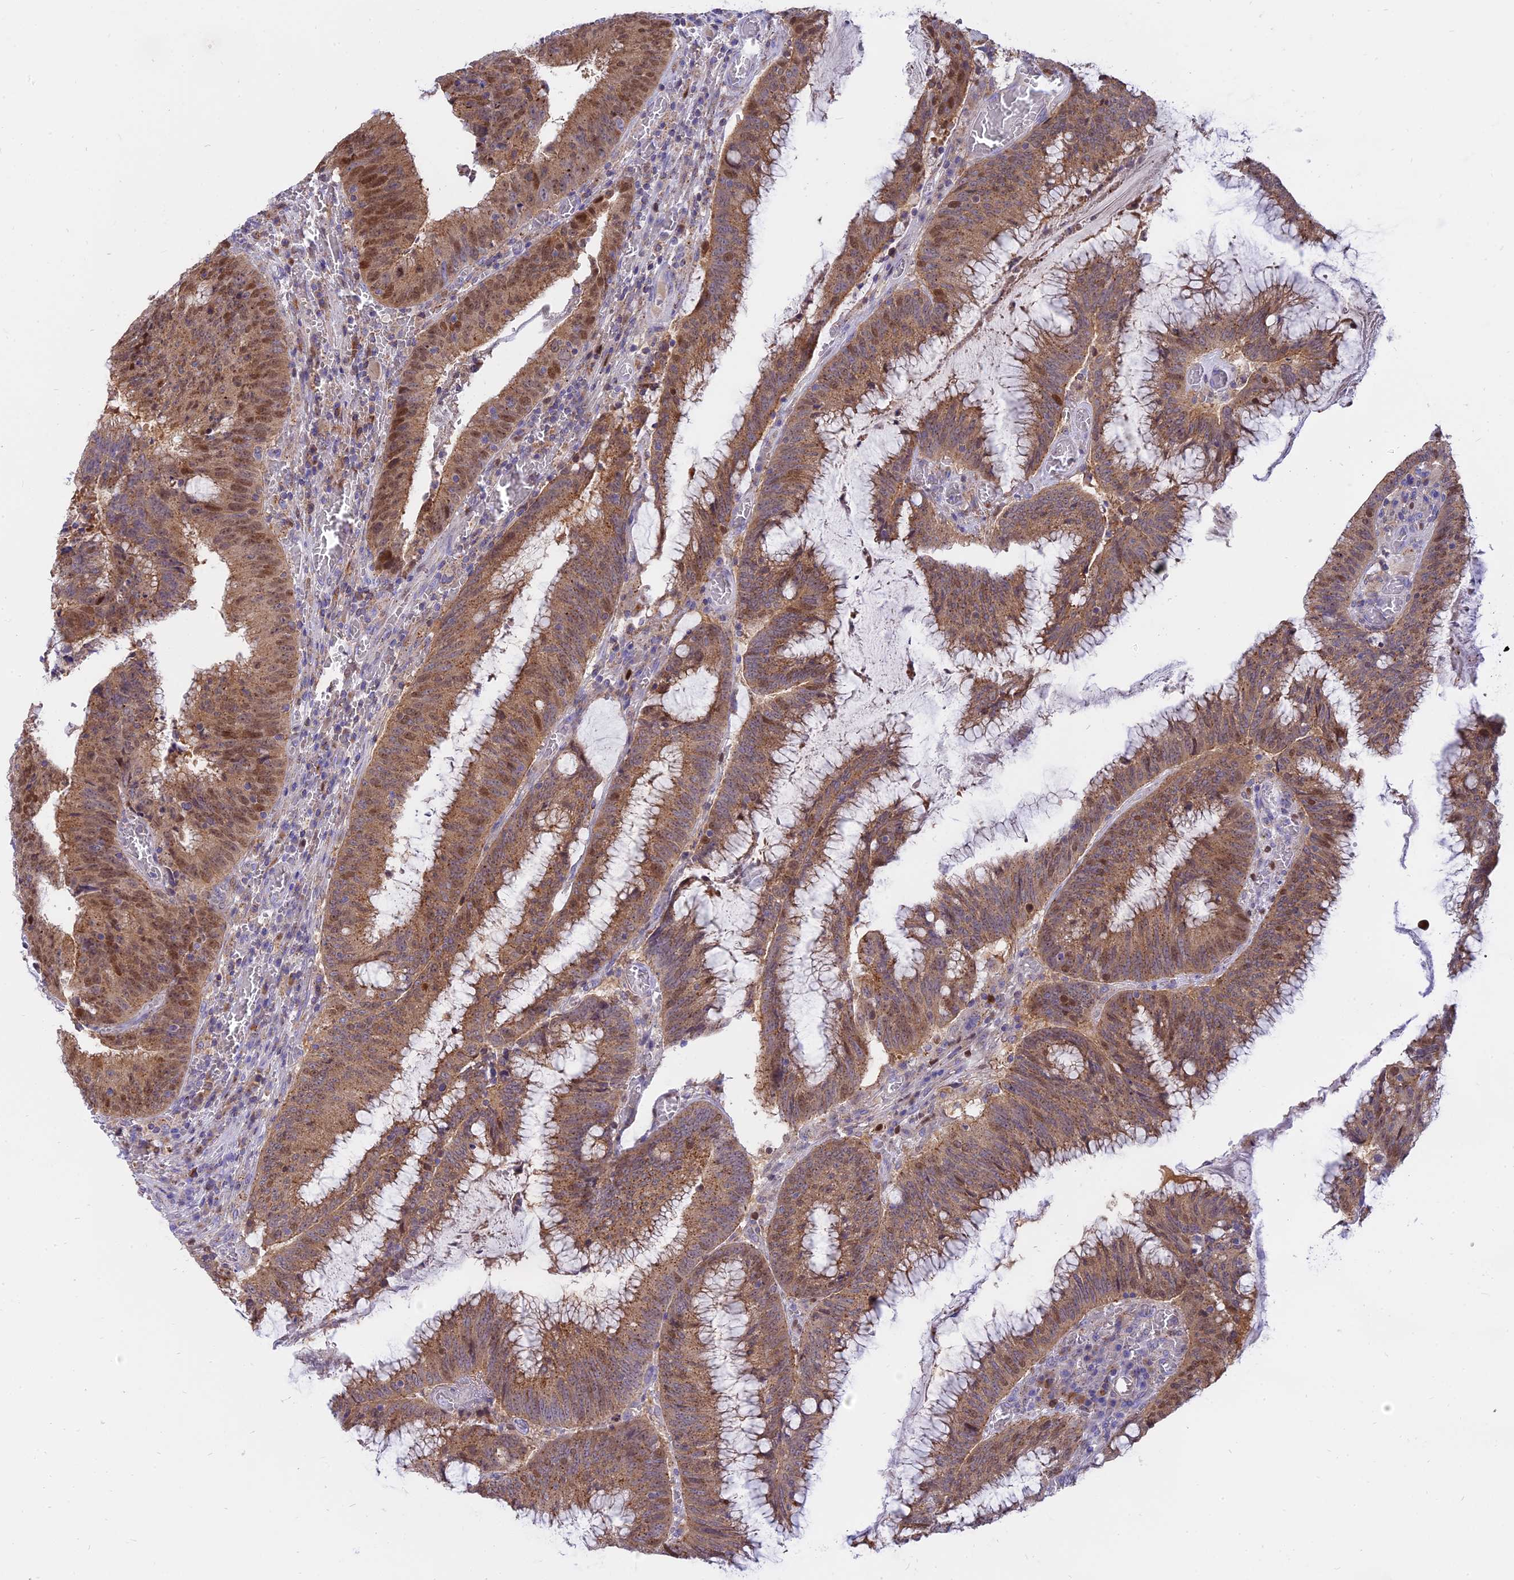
{"staining": {"intensity": "moderate", "quantity": ">75%", "location": "cytoplasmic/membranous,nuclear"}, "tissue": "colorectal cancer", "cell_type": "Tumor cells", "image_type": "cancer", "snomed": [{"axis": "morphology", "description": "Adenocarcinoma, NOS"}, {"axis": "topography", "description": "Rectum"}], "caption": "This image exhibits adenocarcinoma (colorectal) stained with immunohistochemistry to label a protein in brown. The cytoplasmic/membranous and nuclear of tumor cells show moderate positivity for the protein. Nuclei are counter-stained blue.", "gene": "CENPV", "patient": {"sex": "female", "age": 77}}